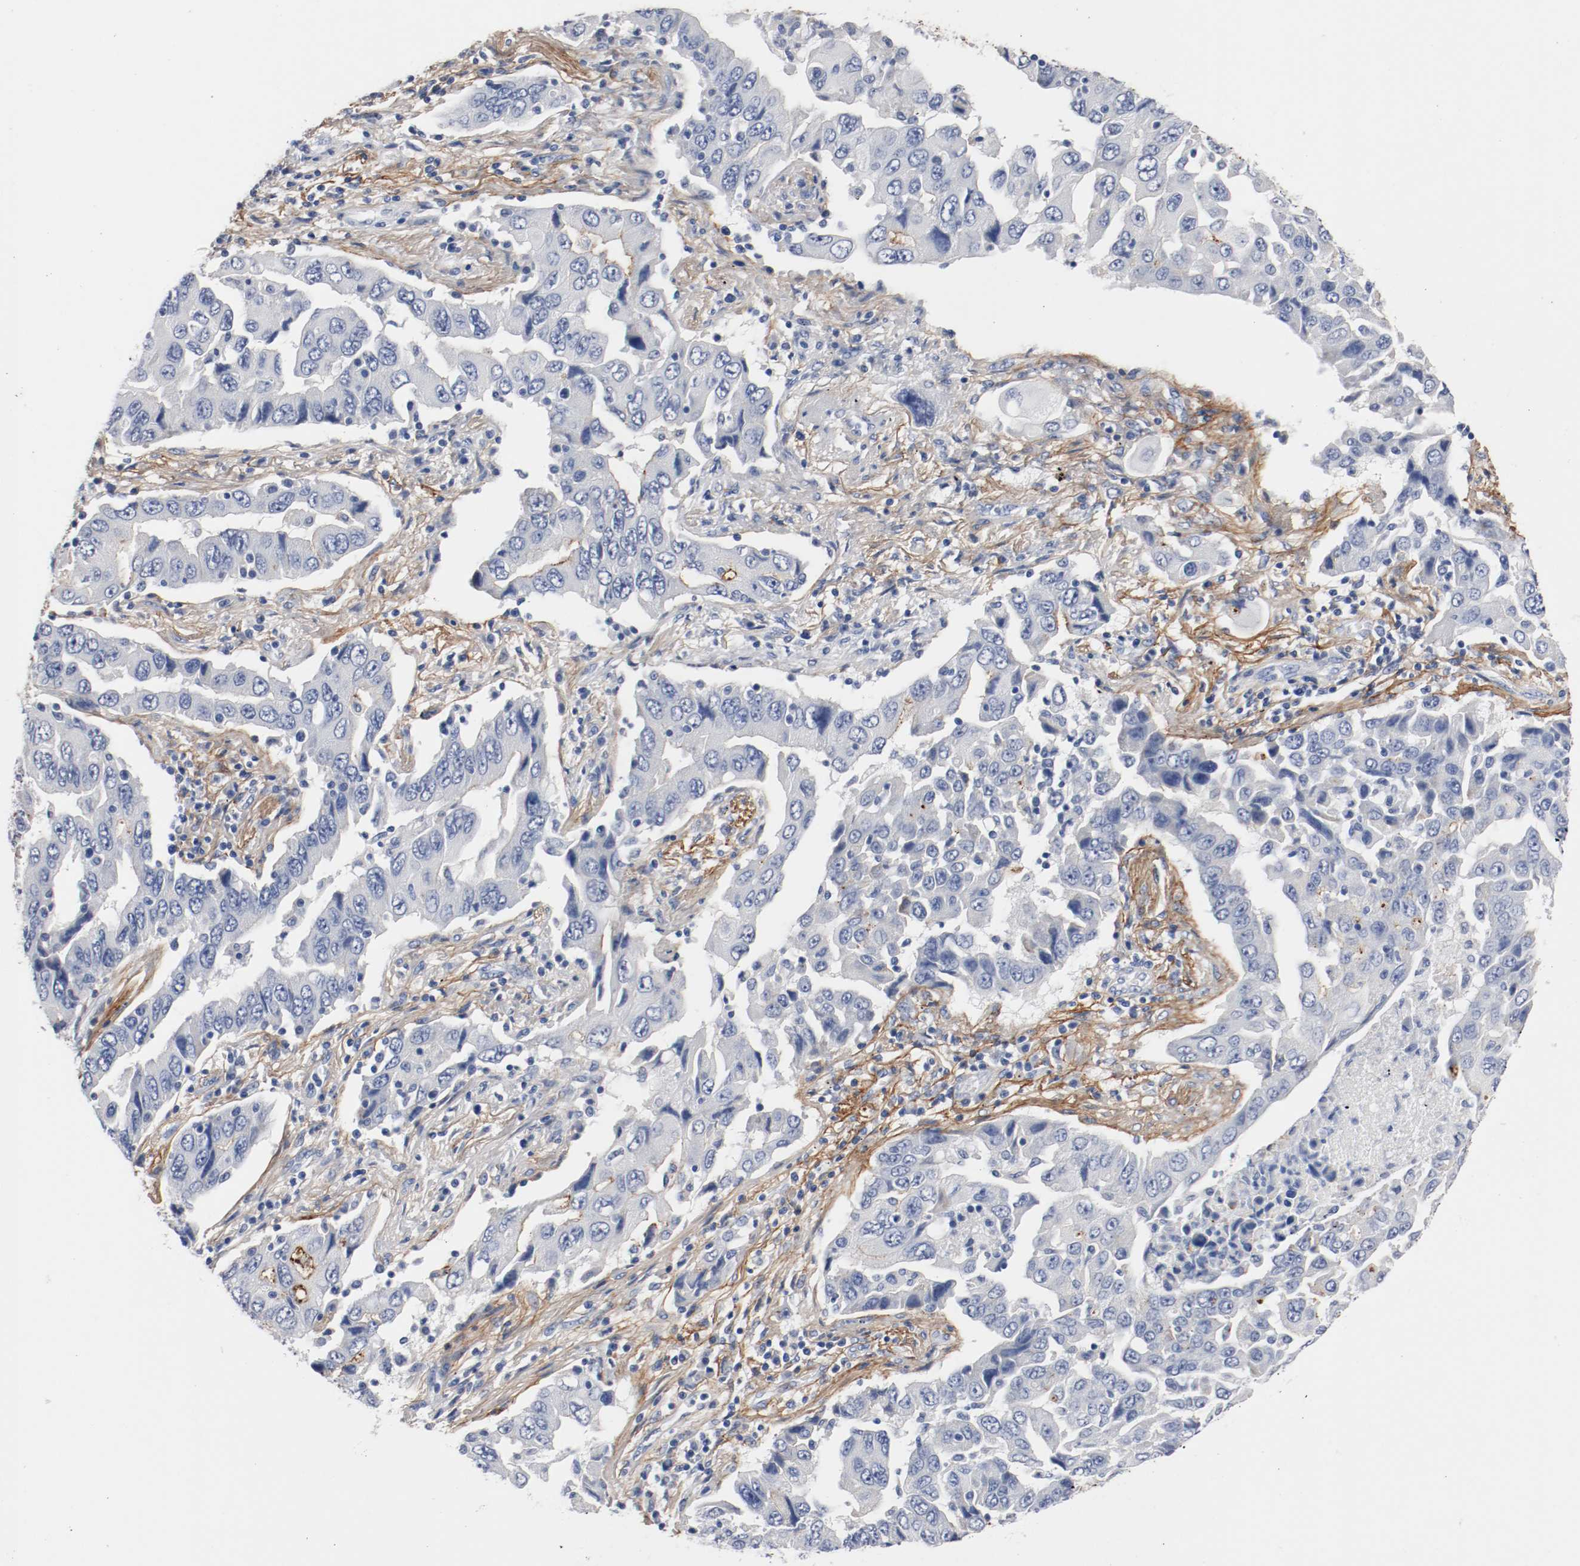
{"staining": {"intensity": "negative", "quantity": "none", "location": "none"}, "tissue": "lung cancer", "cell_type": "Tumor cells", "image_type": "cancer", "snomed": [{"axis": "morphology", "description": "Adenocarcinoma, NOS"}, {"axis": "topography", "description": "Lung"}], "caption": "Tumor cells show no significant protein positivity in lung cancer (adenocarcinoma). (DAB (3,3'-diaminobenzidine) immunohistochemistry (IHC) visualized using brightfield microscopy, high magnification).", "gene": "TNC", "patient": {"sex": "female", "age": 65}}